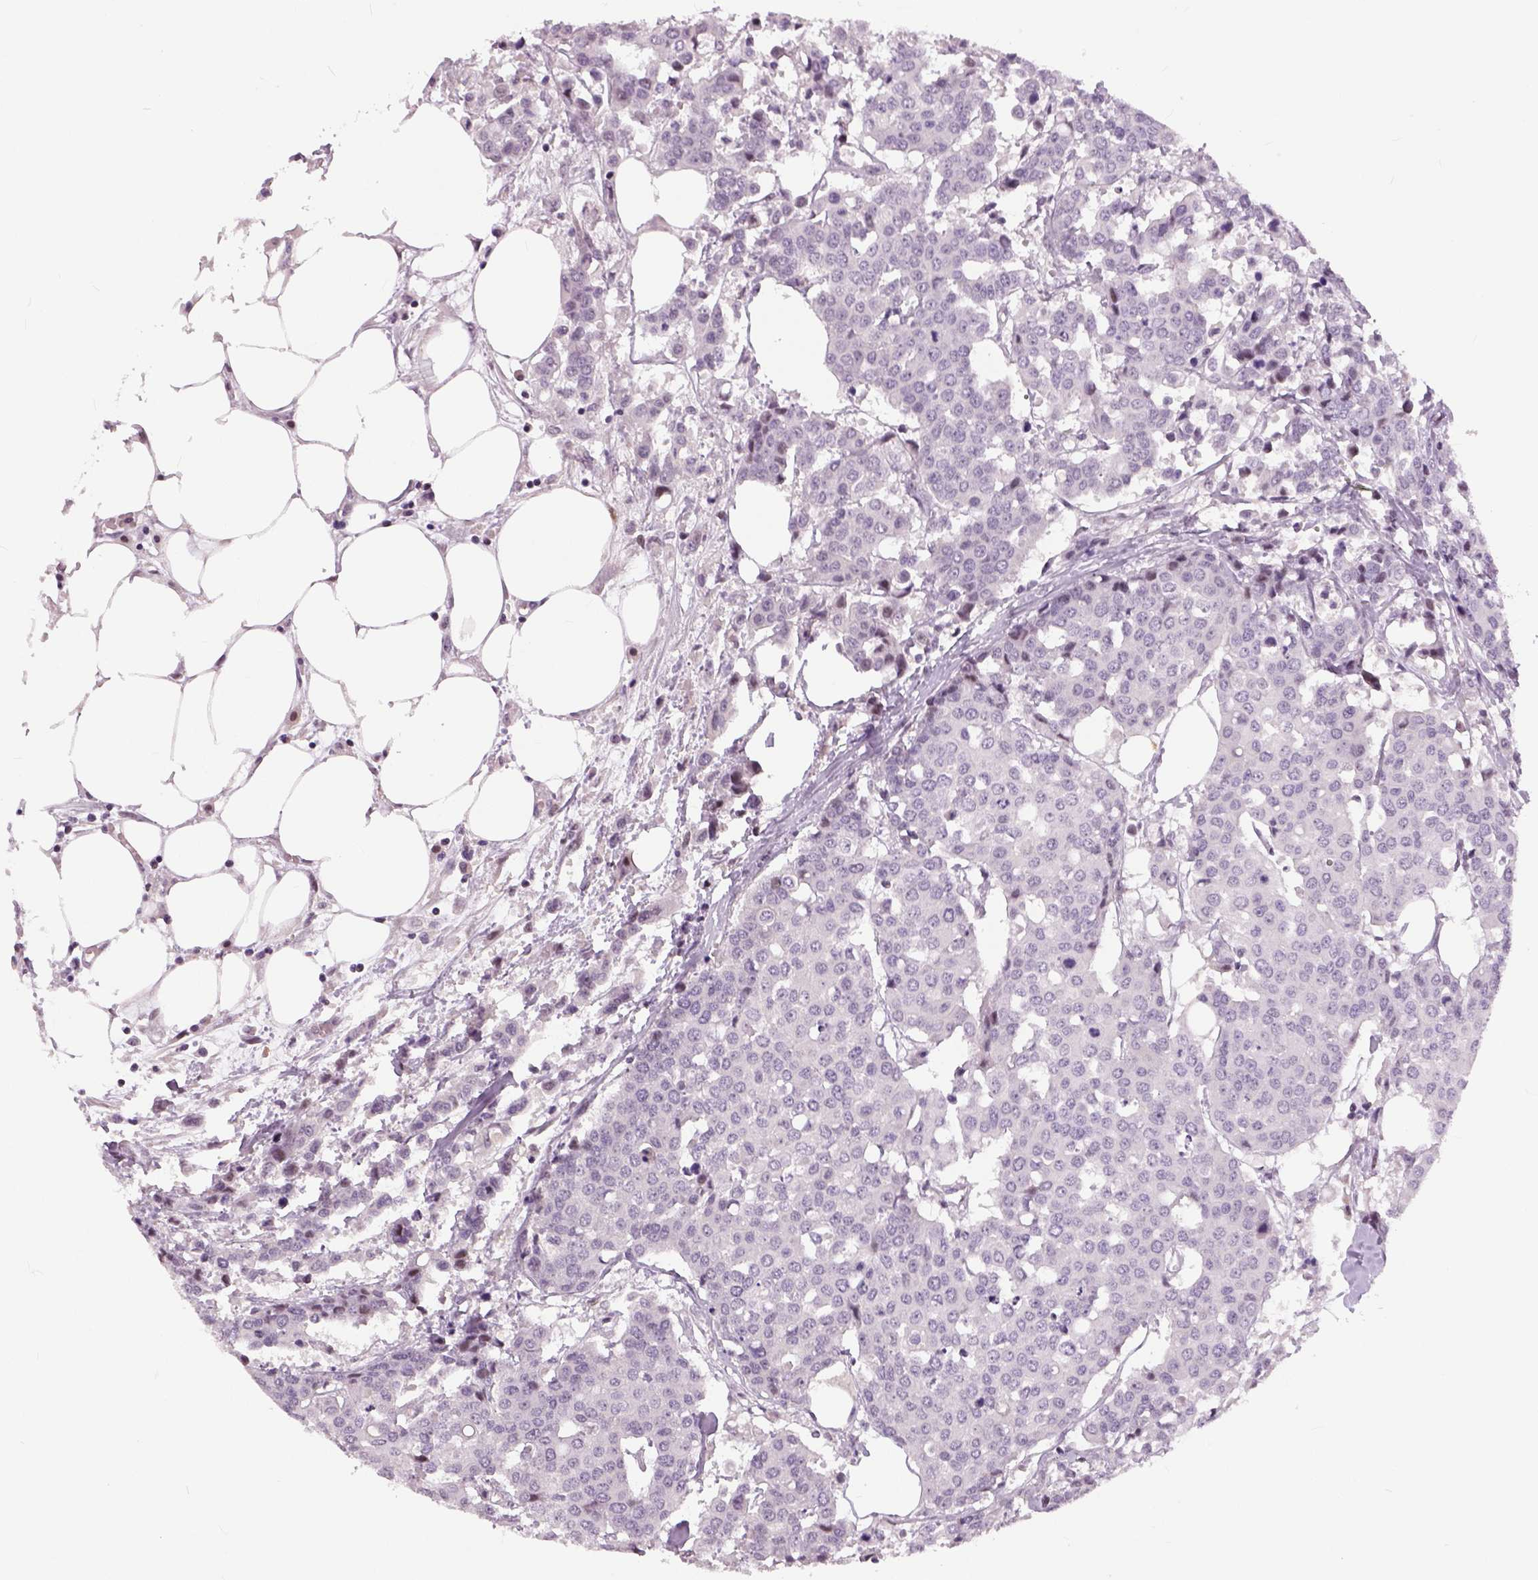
{"staining": {"intensity": "negative", "quantity": "none", "location": "none"}, "tissue": "carcinoid", "cell_type": "Tumor cells", "image_type": "cancer", "snomed": [{"axis": "morphology", "description": "Carcinoid, malignant, NOS"}, {"axis": "topography", "description": "Colon"}], "caption": "DAB (3,3'-diaminobenzidine) immunohistochemical staining of carcinoid (malignant) exhibits no significant expression in tumor cells. Brightfield microscopy of immunohistochemistry stained with DAB (brown) and hematoxylin (blue), captured at high magnification.", "gene": "NECAB1", "patient": {"sex": "male", "age": 81}}